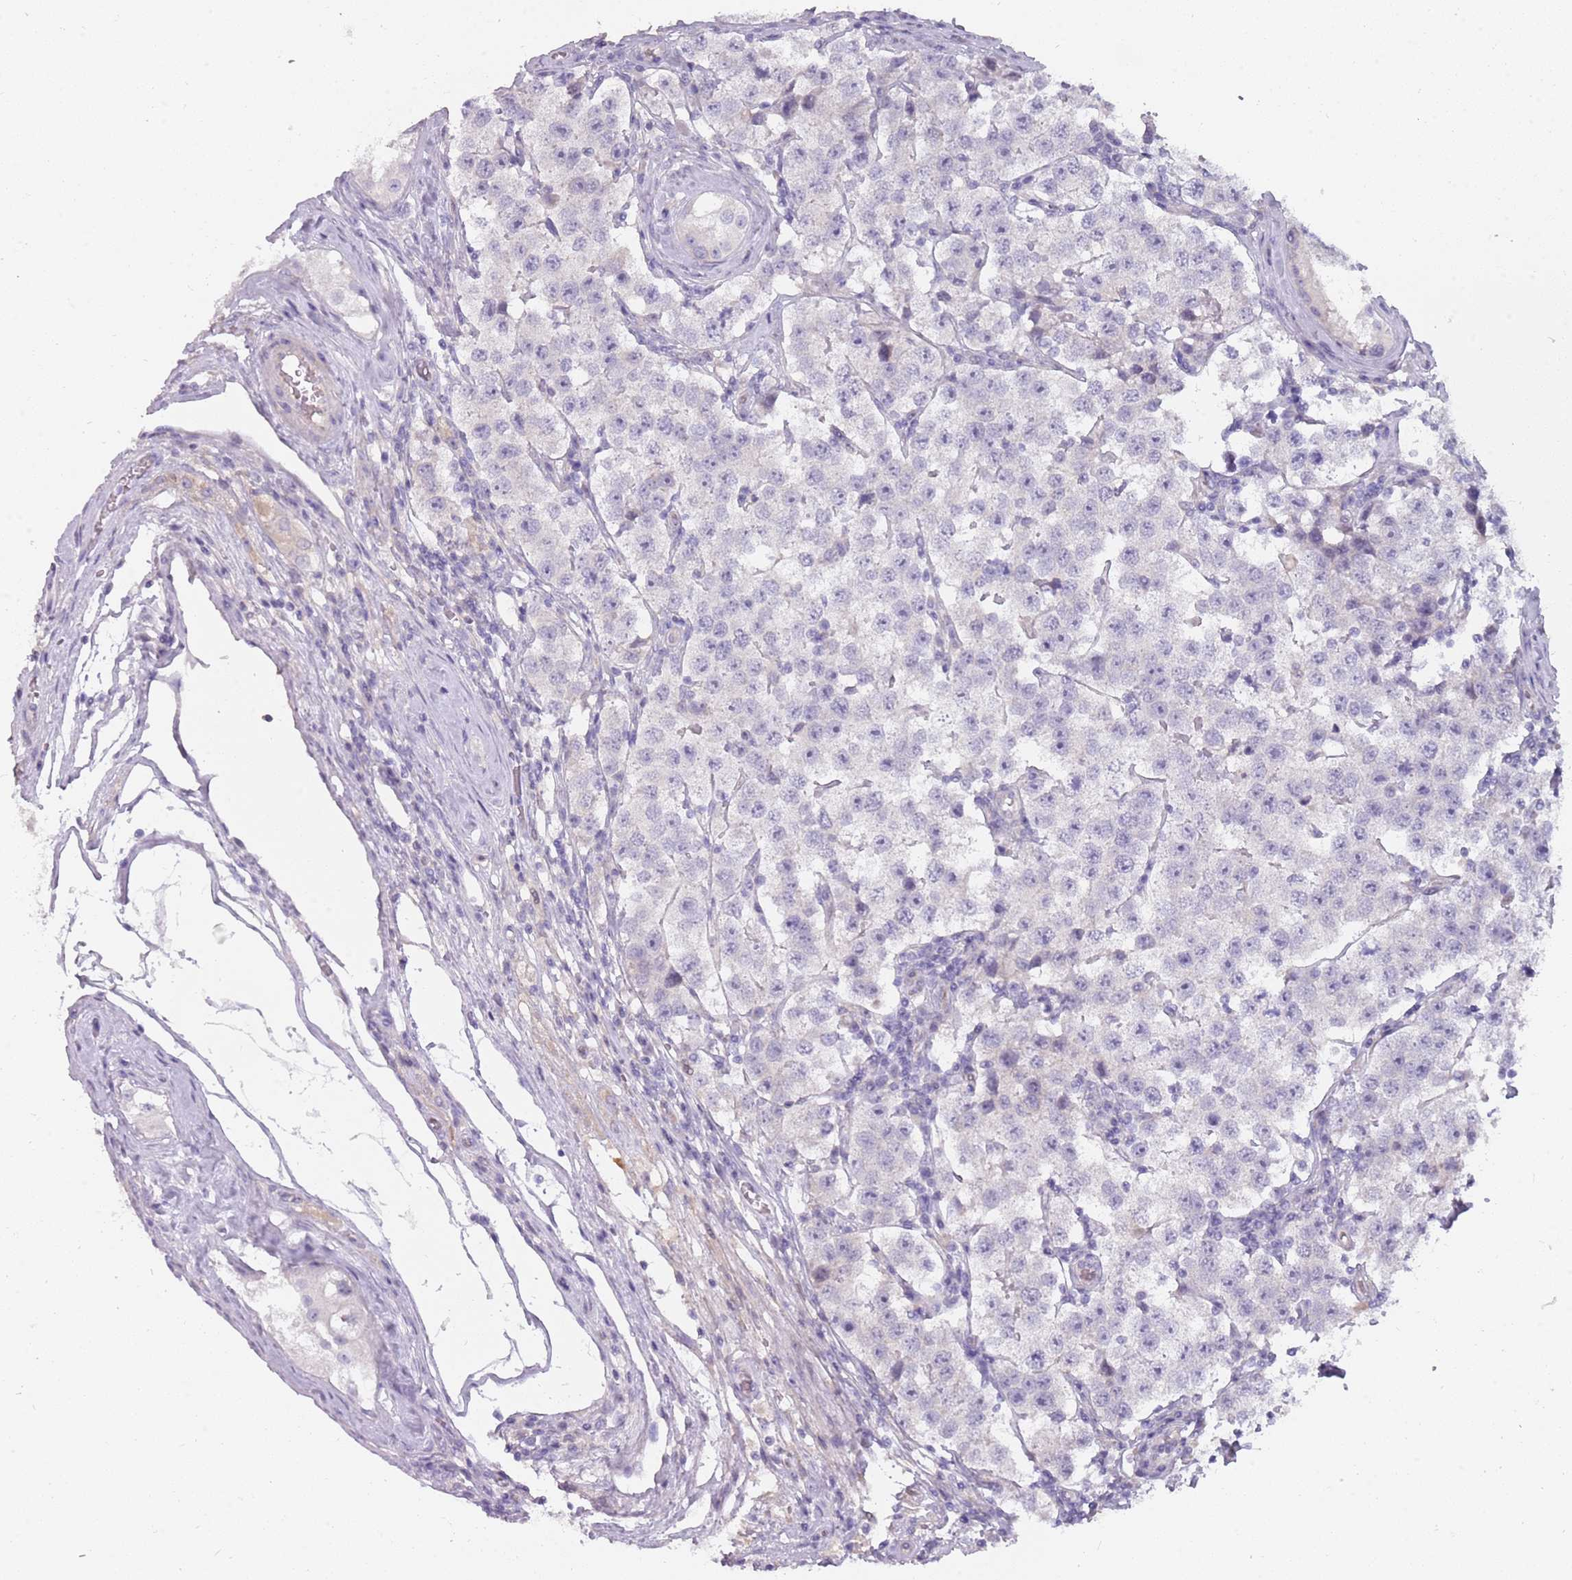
{"staining": {"intensity": "negative", "quantity": "none", "location": "none"}, "tissue": "testis cancer", "cell_type": "Tumor cells", "image_type": "cancer", "snomed": [{"axis": "morphology", "description": "Seminoma, NOS"}, {"axis": "topography", "description": "Testis"}], "caption": "Testis cancer stained for a protein using immunohistochemistry reveals no staining tumor cells.", "gene": "DDX4", "patient": {"sex": "male", "age": 34}}